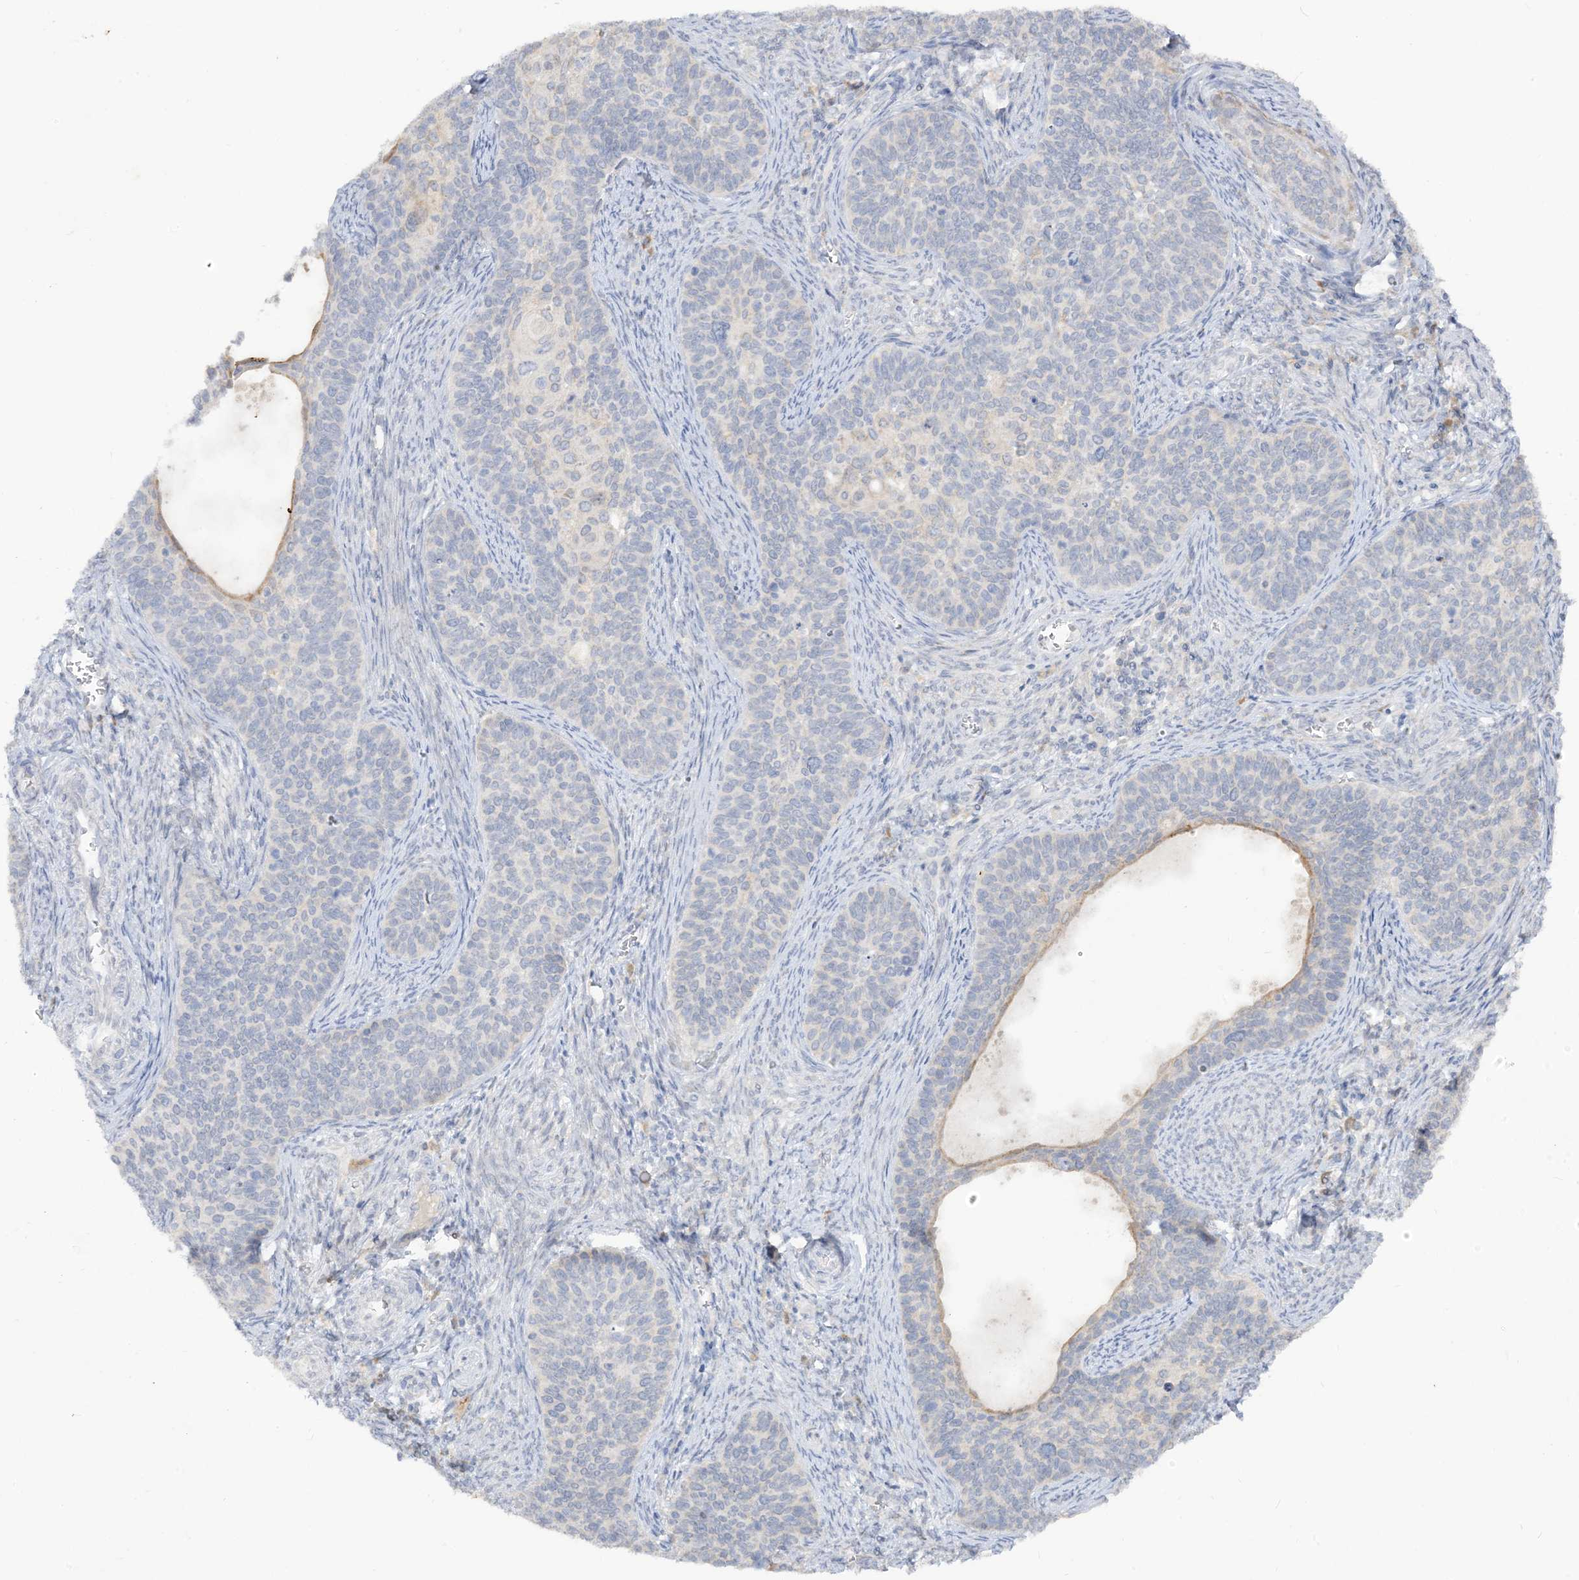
{"staining": {"intensity": "negative", "quantity": "none", "location": "none"}, "tissue": "cervical cancer", "cell_type": "Tumor cells", "image_type": "cancer", "snomed": [{"axis": "morphology", "description": "Squamous cell carcinoma, NOS"}, {"axis": "topography", "description": "Cervix"}], "caption": "Immunohistochemistry (IHC) micrograph of human cervical cancer (squamous cell carcinoma) stained for a protein (brown), which displays no positivity in tumor cells.", "gene": "LOXL3", "patient": {"sex": "female", "age": 33}}